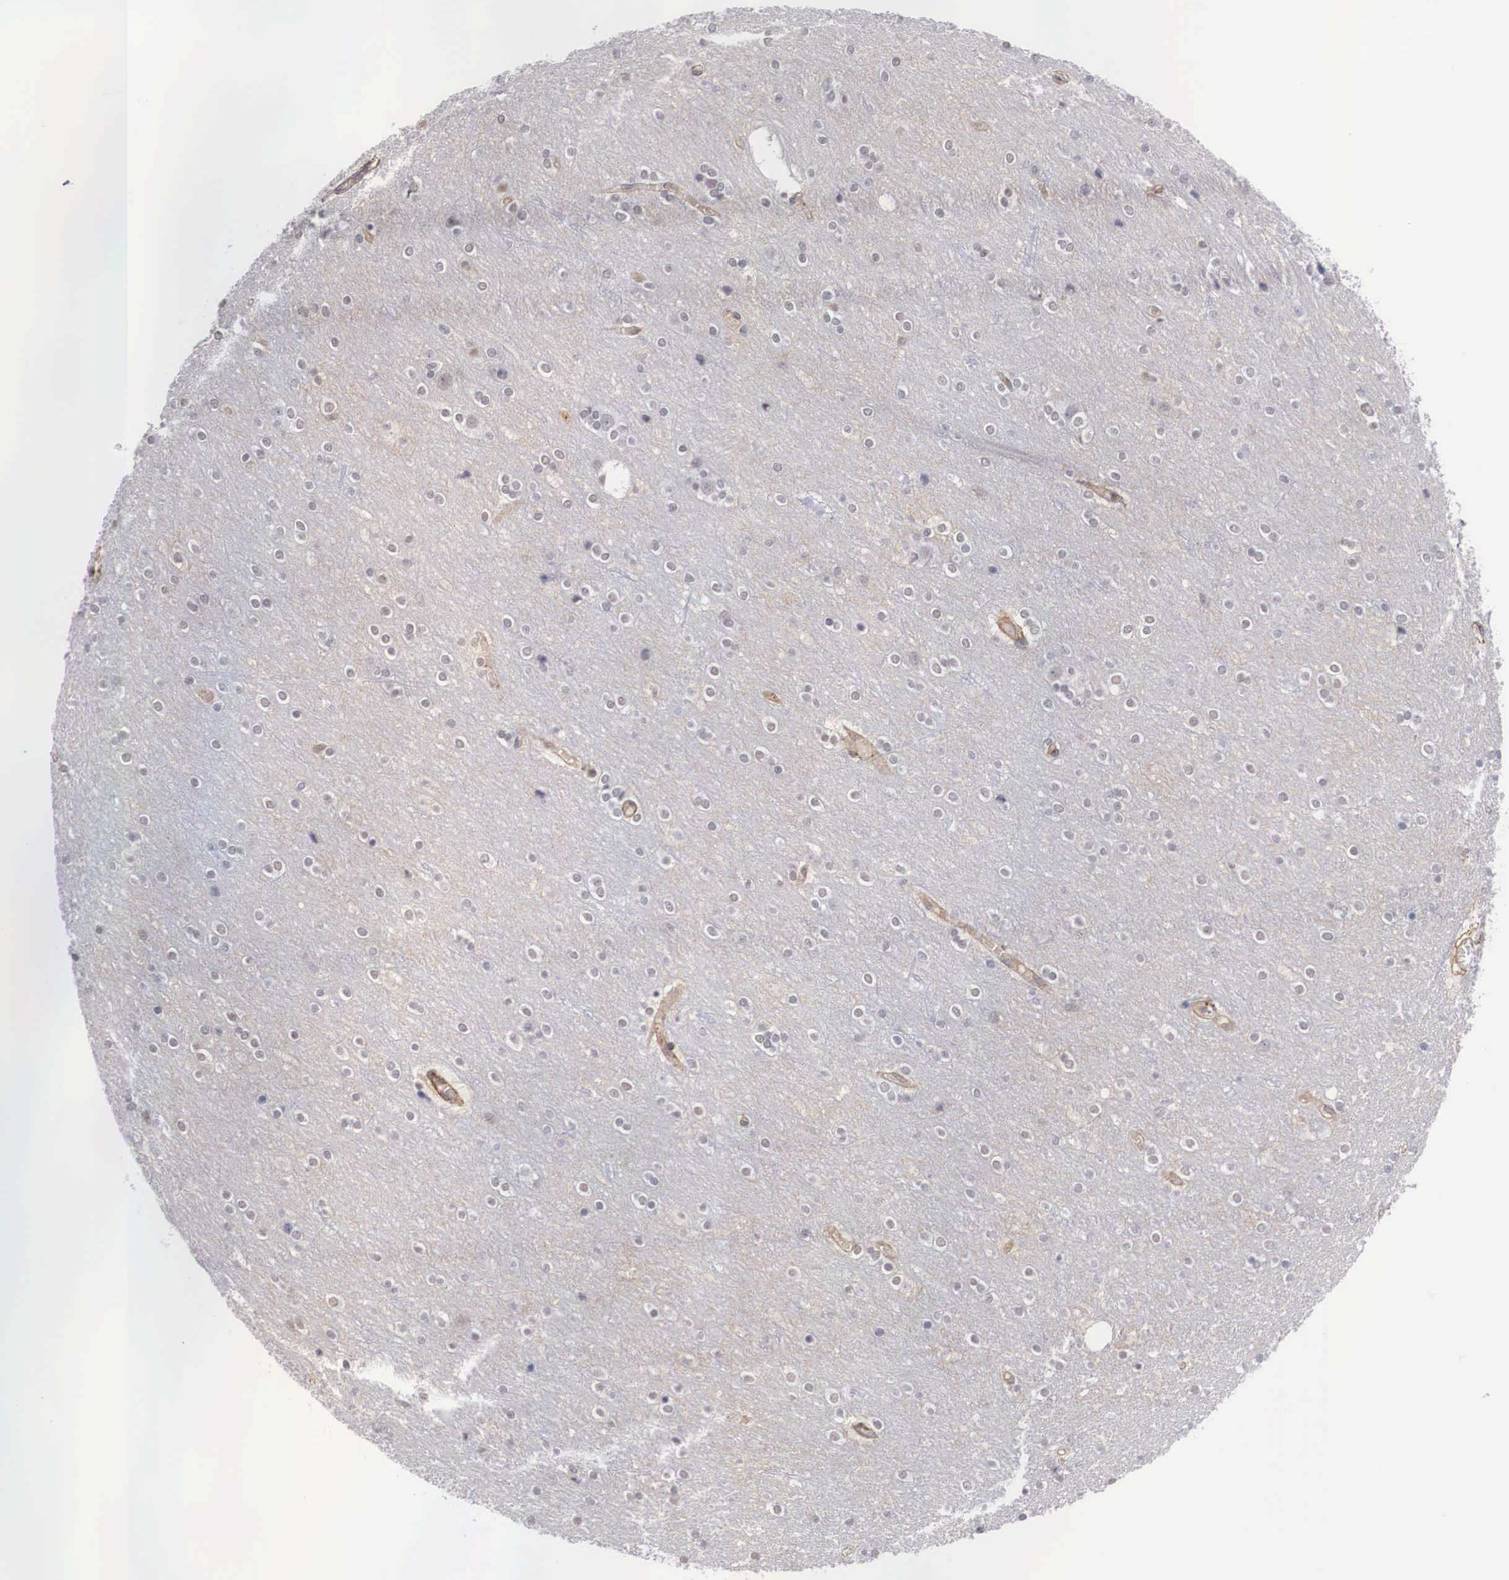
{"staining": {"intensity": "weak", "quantity": "25%-75%", "location": "cytoplasmic/membranous"}, "tissue": "cerebral cortex", "cell_type": "Endothelial cells", "image_type": "normal", "snomed": [{"axis": "morphology", "description": "Normal tissue, NOS"}, {"axis": "topography", "description": "Cerebral cortex"}], "caption": "Protein staining of unremarkable cerebral cortex demonstrates weak cytoplasmic/membranous staining in about 25%-75% of endothelial cells. The staining is performed using DAB brown chromogen to label protein expression. The nuclei are counter-stained blue using hematoxylin.", "gene": "NR4A2", "patient": {"sex": "female", "age": 54}}